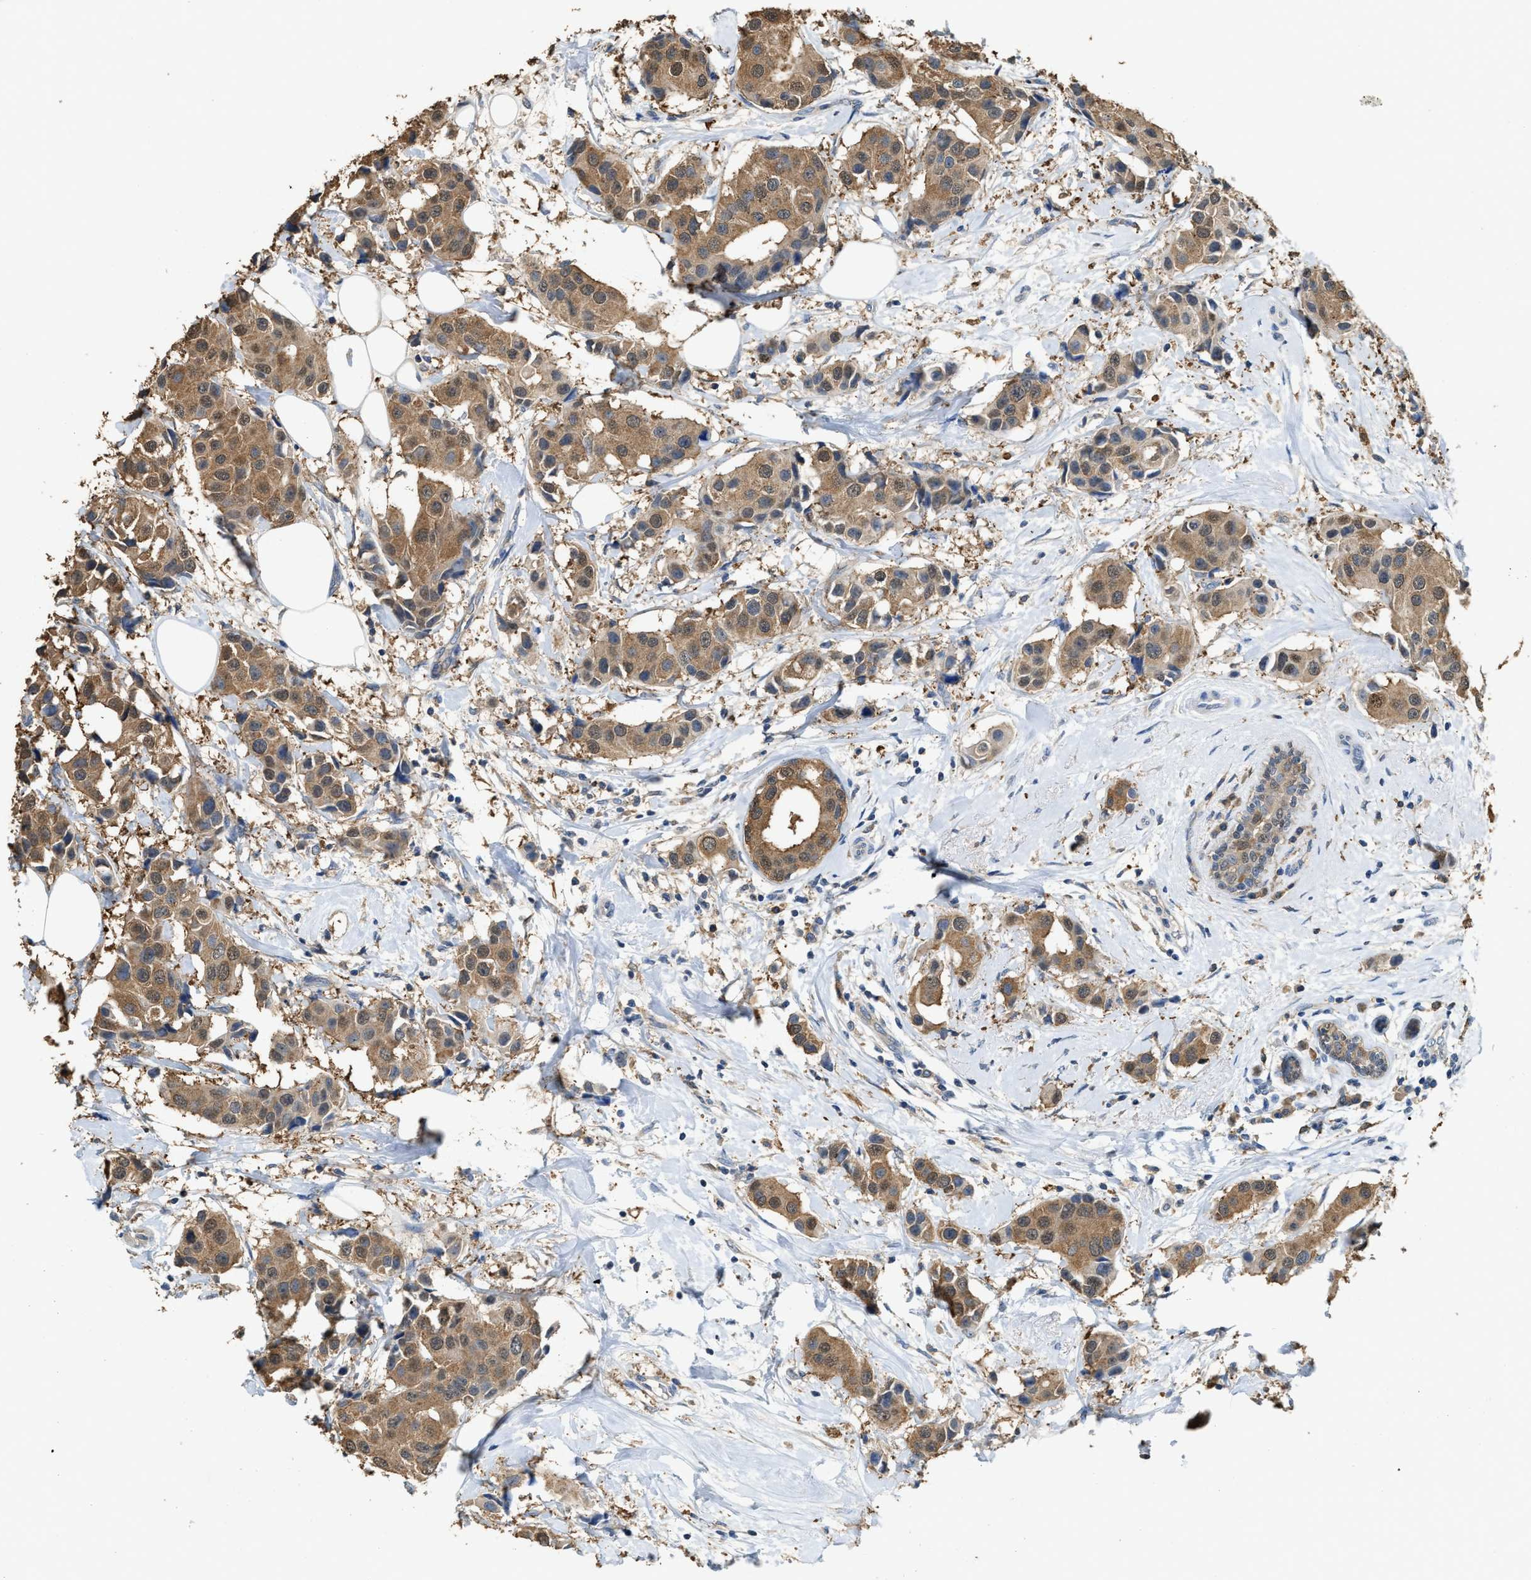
{"staining": {"intensity": "moderate", "quantity": ">75%", "location": "cytoplasmic/membranous"}, "tissue": "breast cancer", "cell_type": "Tumor cells", "image_type": "cancer", "snomed": [{"axis": "morphology", "description": "Normal tissue, NOS"}, {"axis": "morphology", "description": "Duct carcinoma"}, {"axis": "topography", "description": "Breast"}], "caption": "Protein expression analysis of breast cancer (intraductal carcinoma) demonstrates moderate cytoplasmic/membranous staining in approximately >75% of tumor cells.", "gene": "GCN1", "patient": {"sex": "female", "age": 39}}